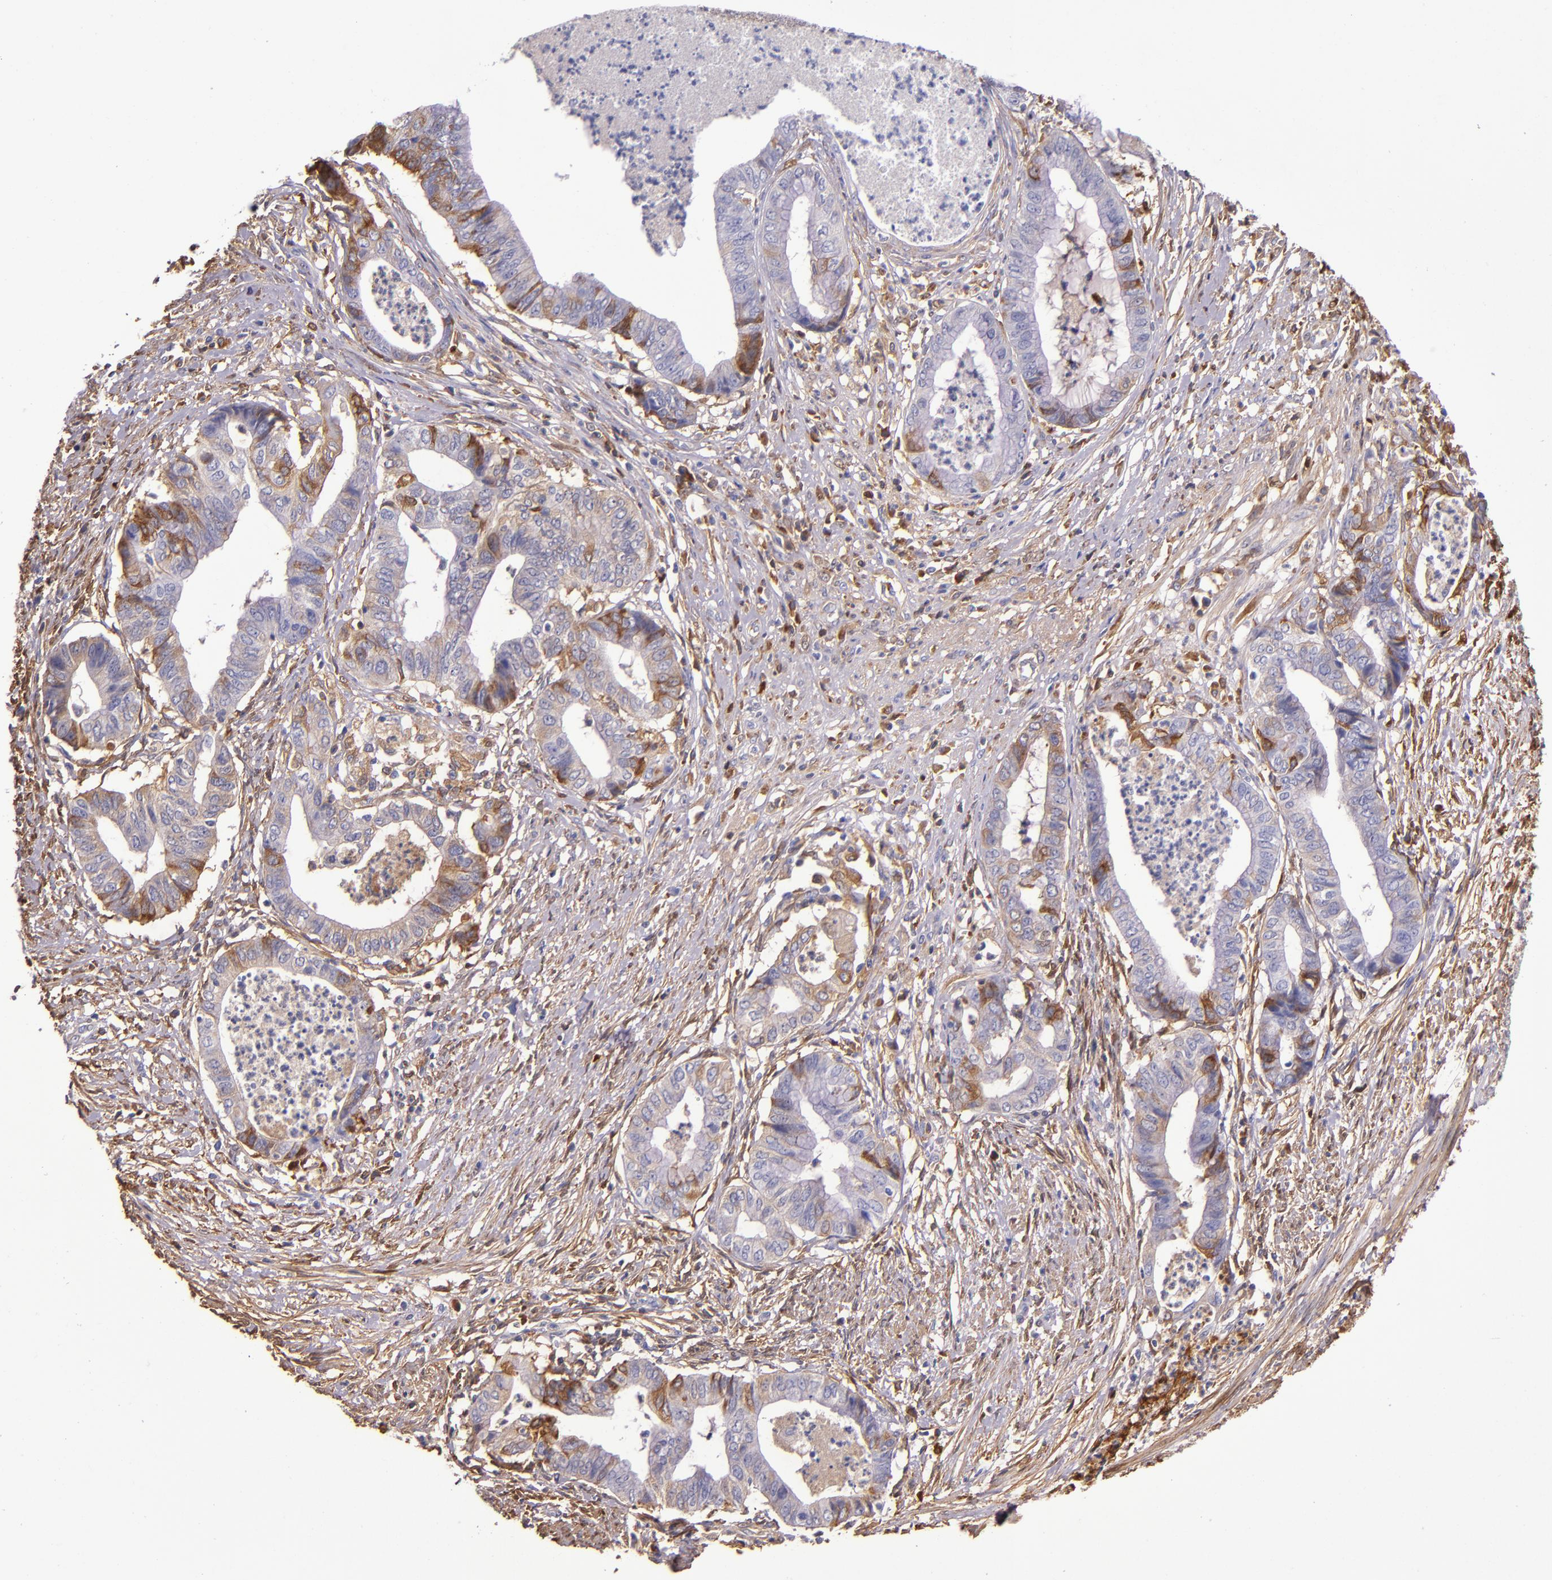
{"staining": {"intensity": "moderate", "quantity": "<25%", "location": "cytoplasmic/membranous"}, "tissue": "endometrial cancer", "cell_type": "Tumor cells", "image_type": "cancer", "snomed": [{"axis": "morphology", "description": "Necrosis, NOS"}, {"axis": "morphology", "description": "Adenocarcinoma, NOS"}, {"axis": "topography", "description": "Endometrium"}], "caption": "DAB (3,3'-diaminobenzidine) immunohistochemical staining of endometrial cancer (adenocarcinoma) exhibits moderate cytoplasmic/membranous protein staining in about <25% of tumor cells.", "gene": "CLEC3B", "patient": {"sex": "female", "age": 79}}